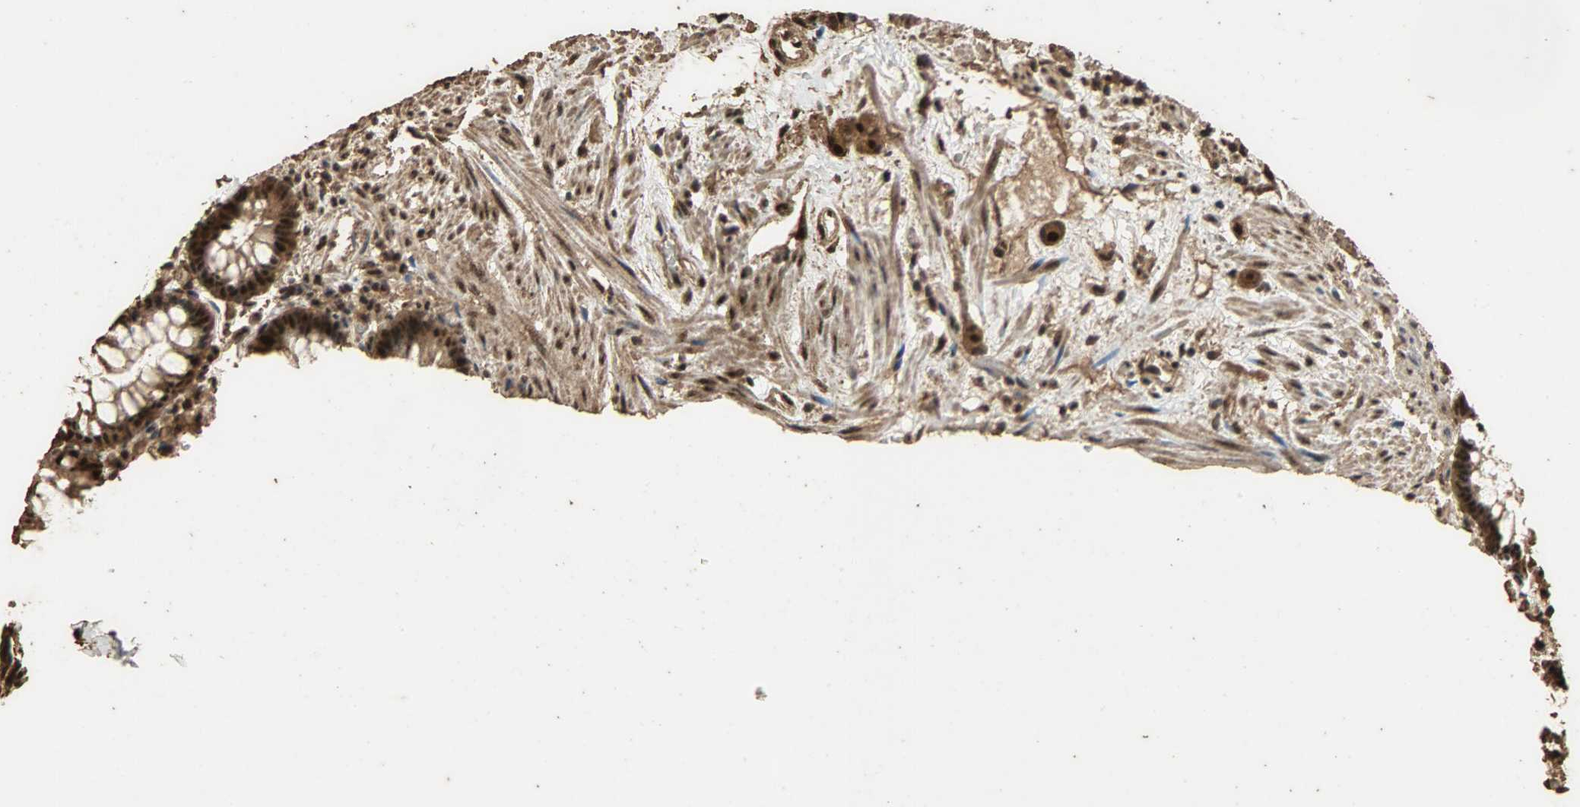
{"staining": {"intensity": "strong", "quantity": ">75%", "location": "cytoplasmic/membranous,nuclear"}, "tissue": "rectum", "cell_type": "Glandular cells", "image_type": "normal", "snomed": [{"axis": "morphology", "description": "Normal tissue, NOS"}, {"axis": "topography", "description": "Rectum"}], "caption": "Immunohistochemical staining of unremarkable human rectum exhibits high levels of strong cytoplasmic/membranous,nuclear positivity in about >75% of glandular cells.", "gene": "CCNT2", "patient": {"sex": "female", "age": 46}}